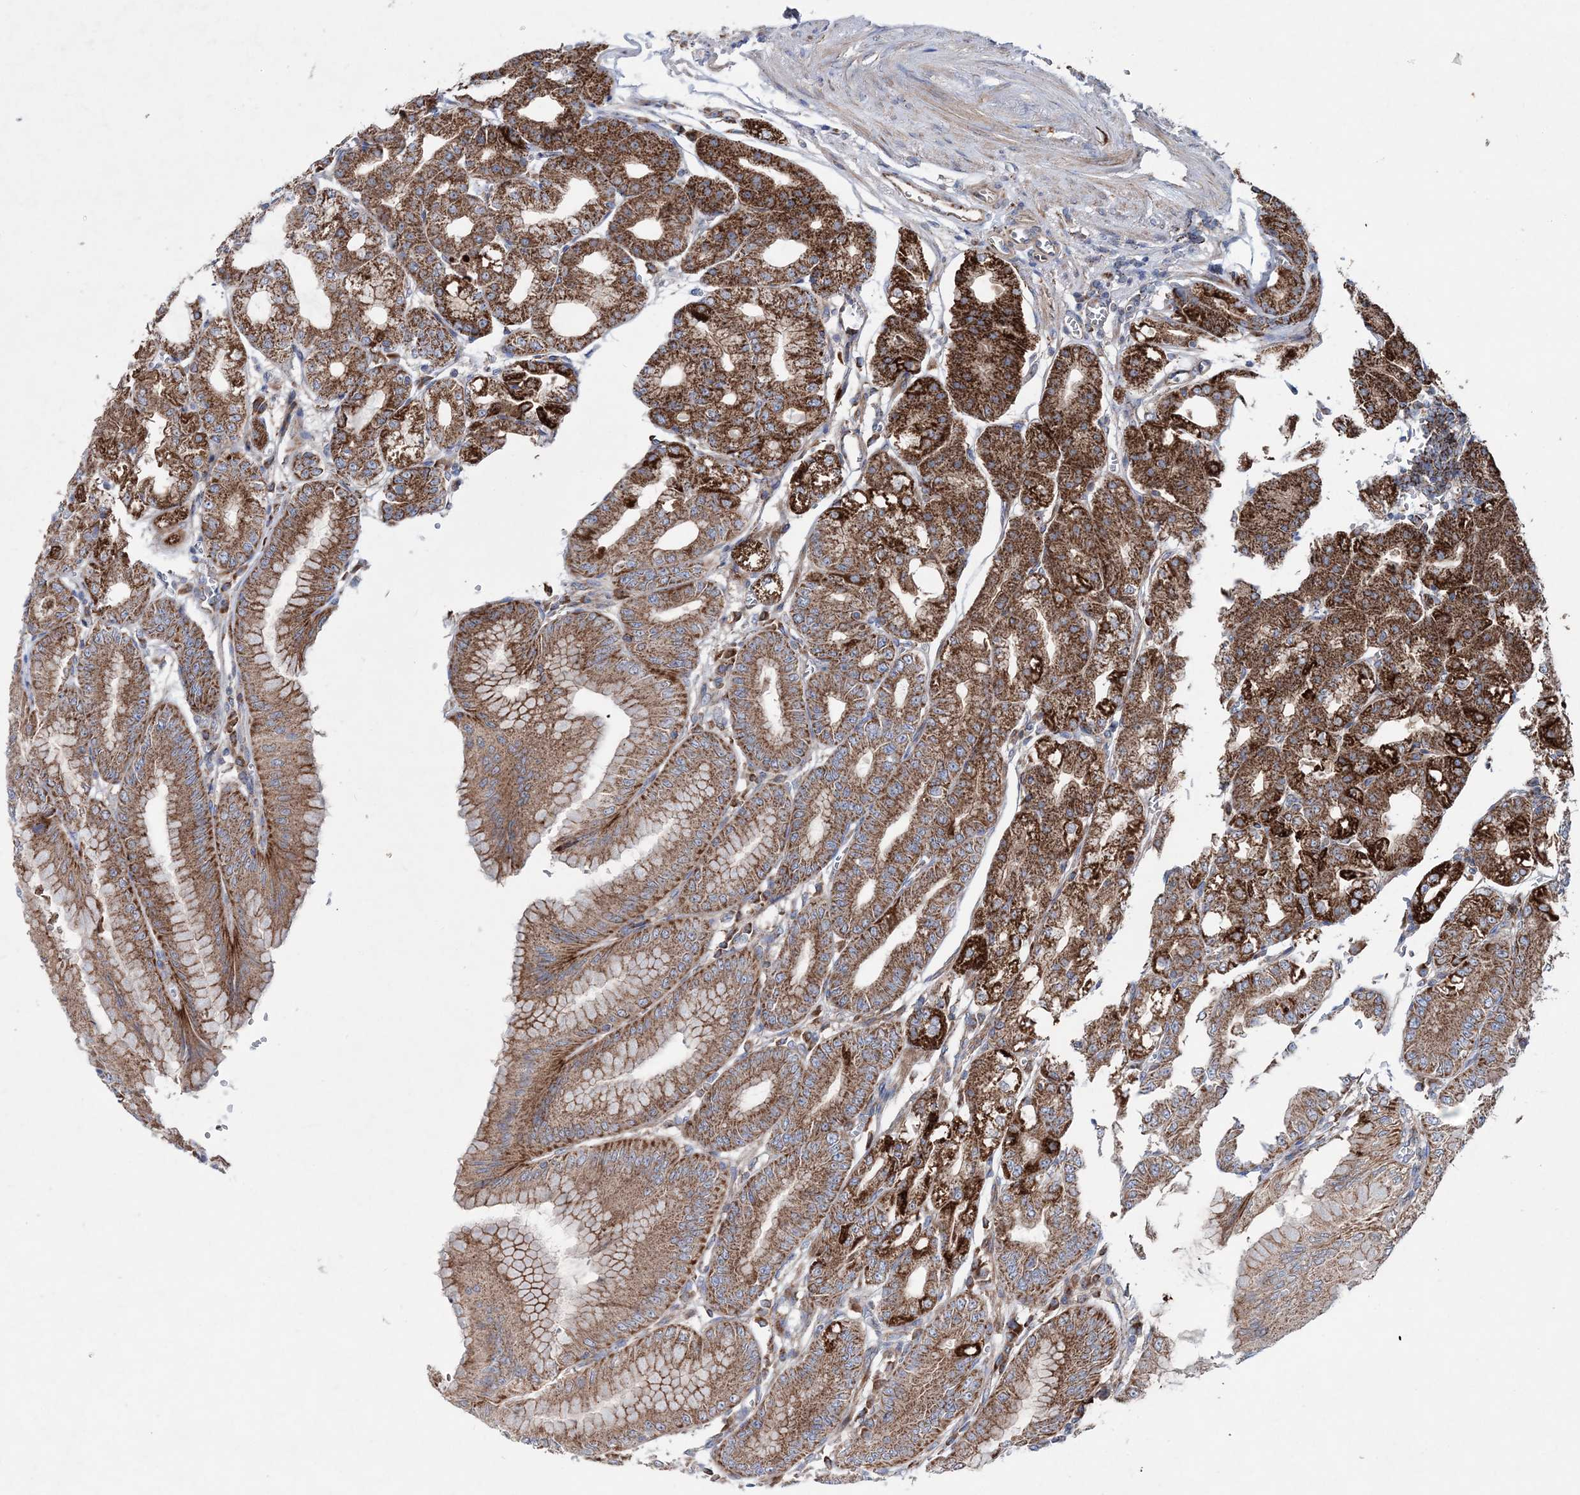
{"staining": {"intensity": "strong", "quantity": ">75%", "location": "cytoplasmic/membranous"}, "tissue": "stomach", "cell_type": "Glandular cells", "image_type": "normal", "snomed": [{"axis": "morphology", "description": "Normal tissue, NOS"}, {"axis": "topography", "description": "Stomach, lower"}], "caption": "The image exhibits staining of normal stomach, revealing strong cytoplasmic/membranous protein expression (brown color) within glandular cells. The staining was performed using DAB to visualize the protein expression in brown, while the nuclei were stained in blue with hematoxylin (Magnification: 20x).", "gene": "NGLY1", "patient": {"sex": "male", "age": 71}}